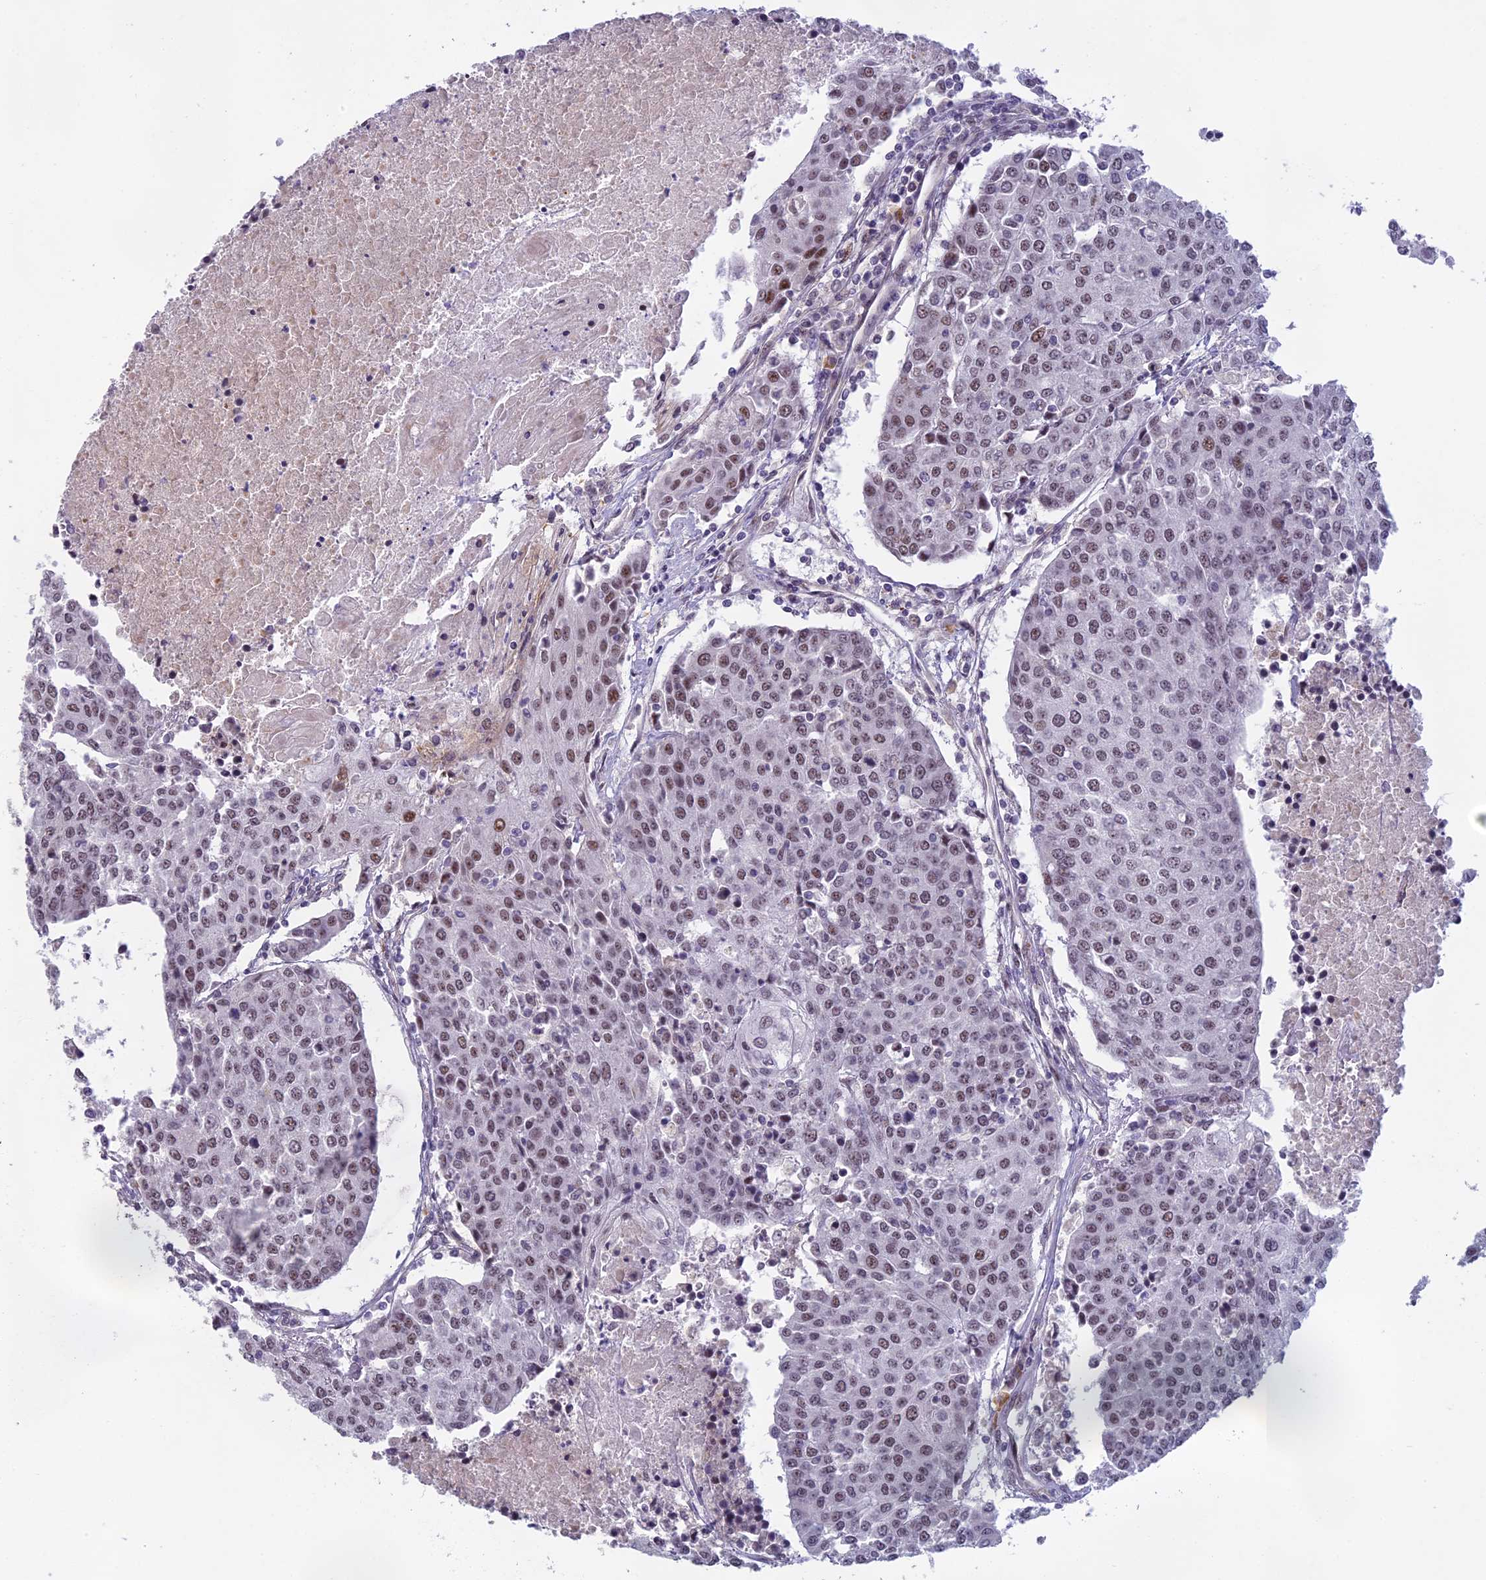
{"staining": {"intensity": "weak", "quantity": ">75%", "location": "nuclear"}, "tissue": "urothelial cancer", "cell_type": "Tumor cells", "image_type": "cancer", "snomed": [{"axis": "morphology", "description": "Urothelial carcinoma, High grade"}, {"axis": "topography", "description": "Urinary bladder"}], "caption": "Immunohistochemistry of urothelial cancer demonstrates low levels of weak nuclear staining in approximately >75% of tumor cells. (brown staining indicates protein expression, while blue staining denotes nuclei).", "gene": "MORF4L1", "patient": {"sex": "female", "age": 85}}